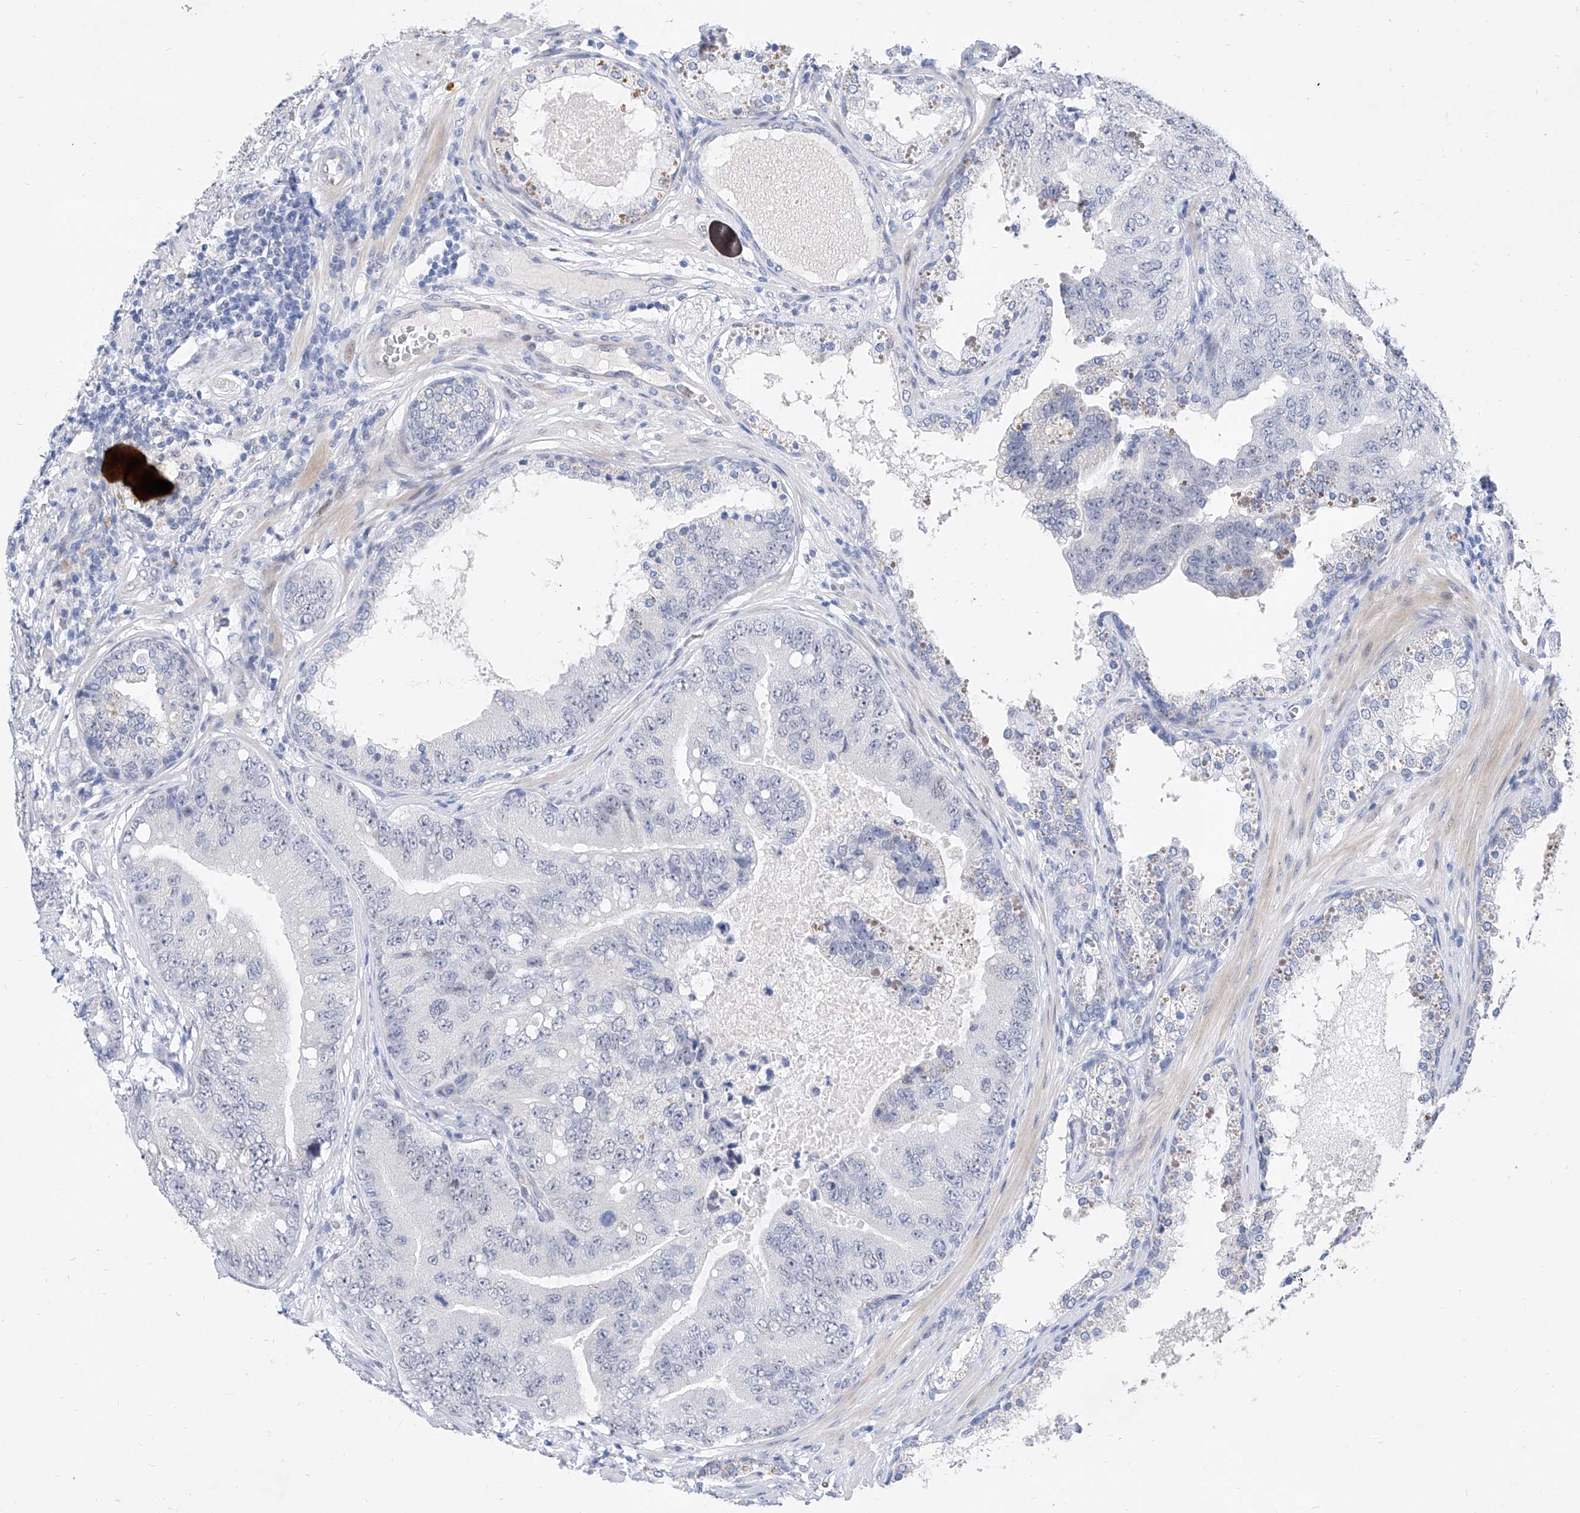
{"staining": {"intensity": "negative", "quantity": "none", "location": "none"}, "tissue": "prostate cancer", "cell_type": "Tumor cells", "image_type": "cancer", "snomed": [{"axis": "morphology", "description": "Adenocarcinoma, High grade"}, {"axis": "topography", "description": "Prostate"}], "caption": "Protein analysis of prostate cancer (adenocarcinoma (high-grade)) displays no significant positivity in tumor cells.", "gene": "BPTF", "patient": {"sex": "male", "age": 70}}